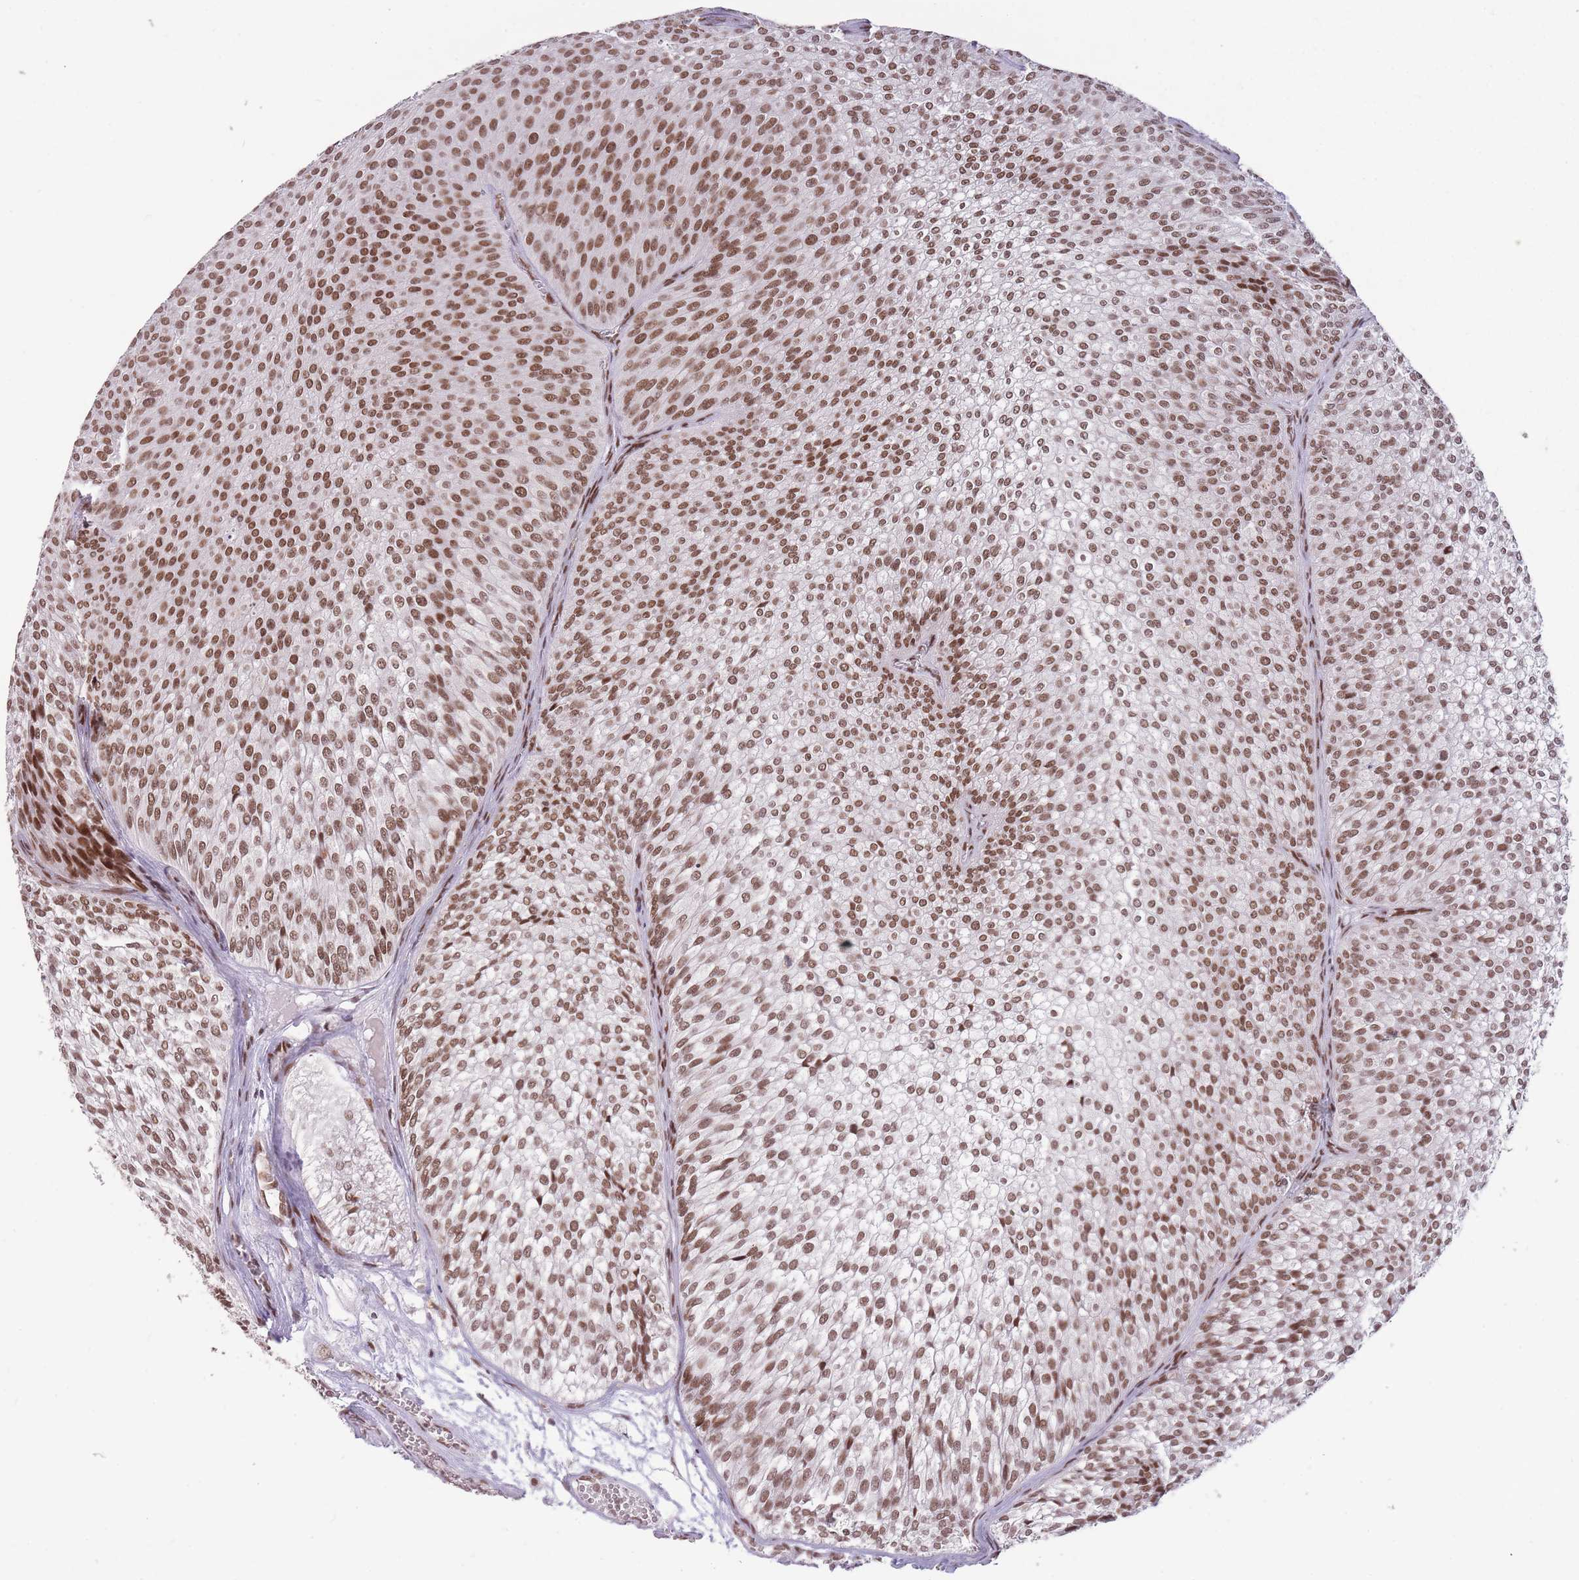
{"staining": {"intensity": "moderate", "quantity": ">75%", "location": "nuclear"}, "tissue": "urothelial cancer", "cell_type": "Tumor cells", "image_type": "cancer", "snomed": [{"axis": "morphology", "description": "Urothelial carcinoma, Low grade"}, {"axis": "topography", "description": "Urinary bladder"}], "caption": "Moderate nuclear staining for a protein is seen in about >75% of tumor cells of urothelial cancer using immunohistochemistry.", "gene": "HNRNPUL1", "patient": {"sex": "male", "age": 91}}